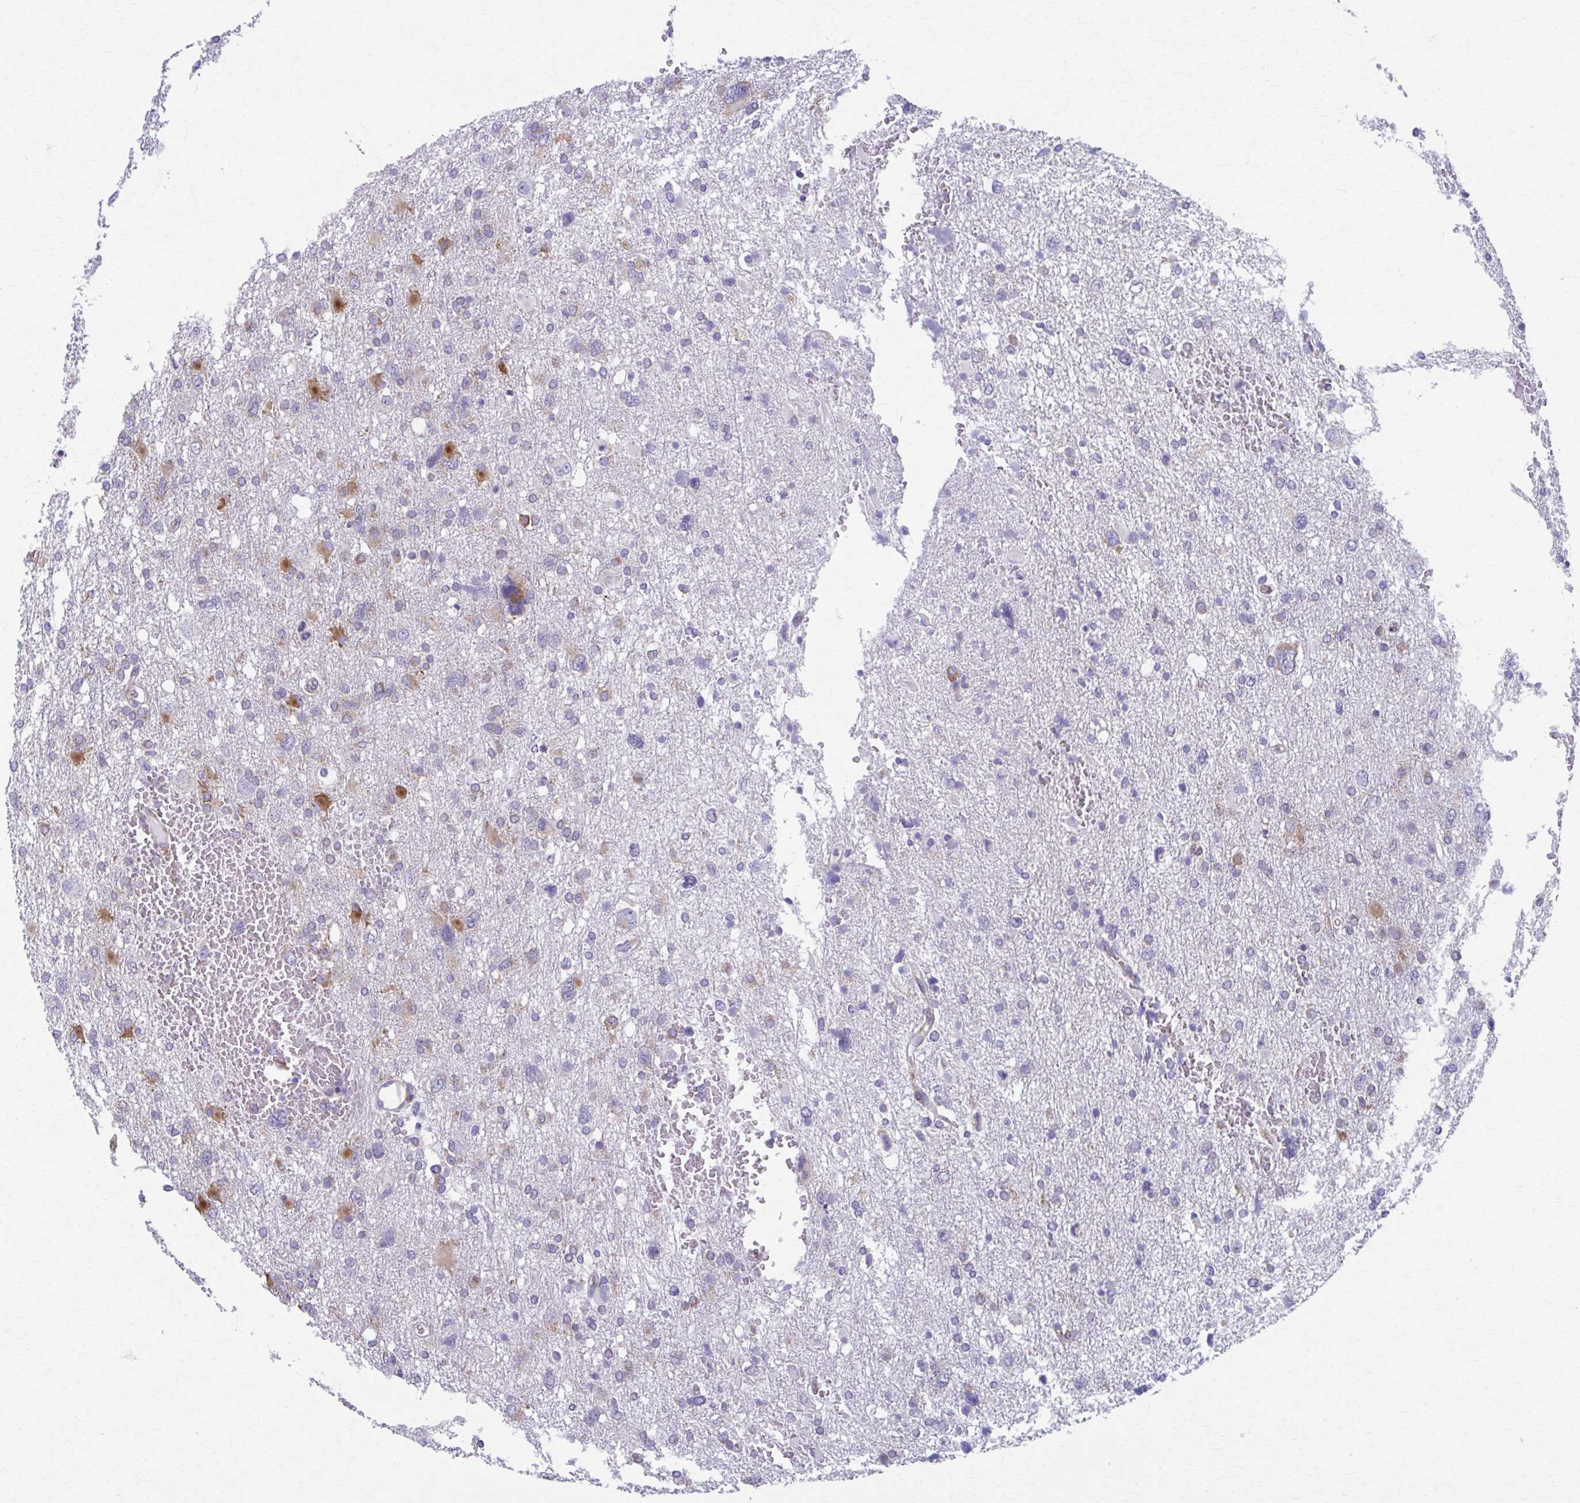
{"staining": {"intensity": "moderate", "quantity": "<25%", "location": "cytoplasmic/membranous"}, "tissue": "glioma", "cell_type": "Tumor cells", "image_type": "cancer", "snomed": [{"axis": "morphology", "description": "Glioma, malignant, High grade"}, {"axis": "topography", "description": "Brain"}], "caption": "Protein staining shows moderate cytoplasmic/membranous staining in approximately <25% of tumor cells in glioma. (Stains: DAB (3,3'-diaminobenzidine) in brown, nuclei in blue, Microscopy: brightfield microscopy at high magnification).", "gene": "SPATS2L", "patient": {"sex": "male", "age": 61}}